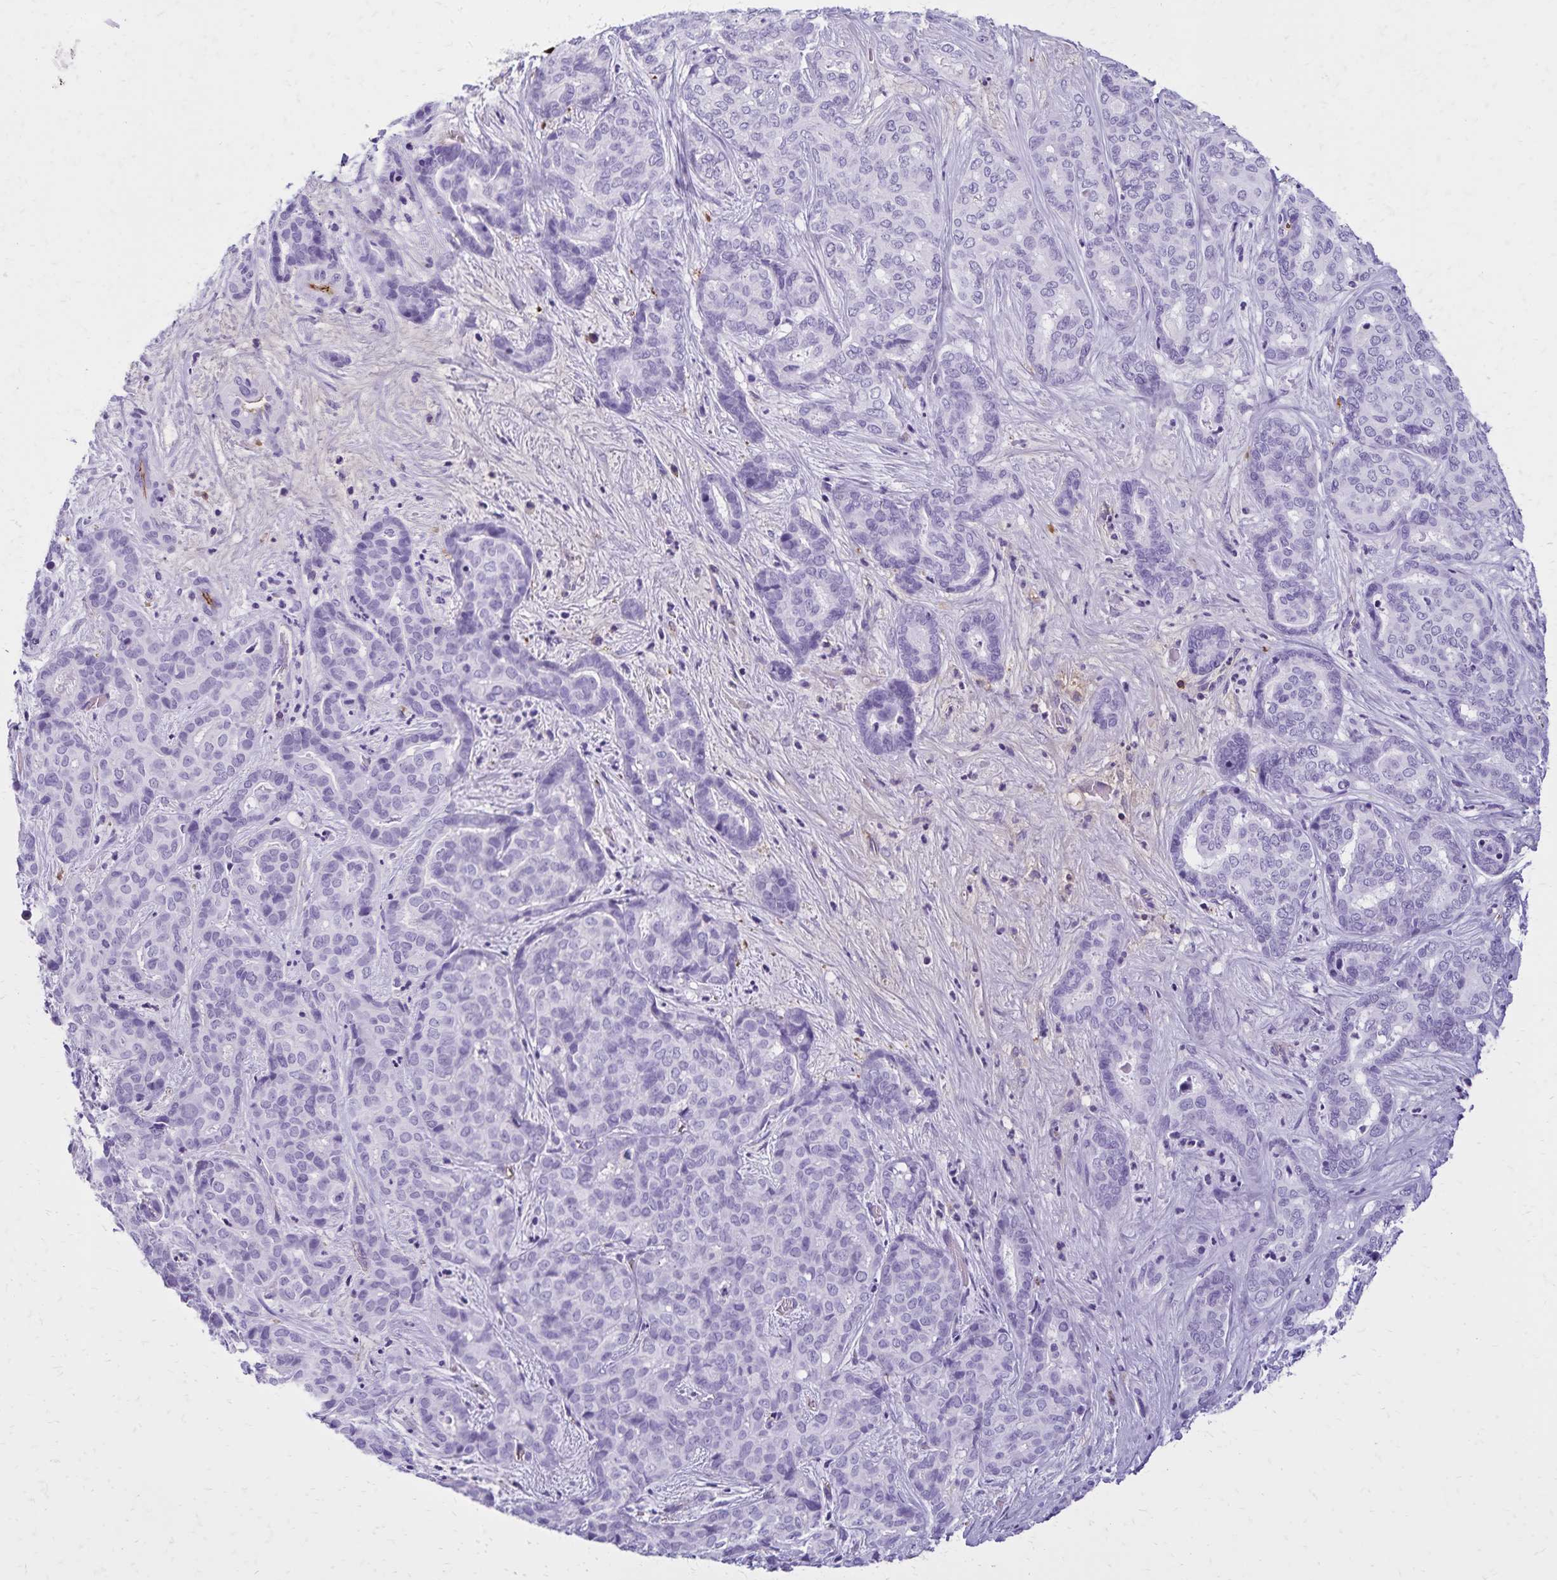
{"staining": {"intensity": "negative", "quantity": "none", "location": "none"}, "tissue": "liver cancer", "cell_type": "Tumor cells", "image_type": "cancer", "snomed": [{"axis": "morphology", "description": "Cholangiocarcinoma"}, {"axis": "topography", "description": "Liver"}], "caption": "Immunohistochemical staining of liver cancer (cholangiocarcinoma) exhibits no significant expression in tumor cells. The staining was performed using DAB to visualize the protein expression in brown, while the nuclei were stained in blue with hematoxylin (Magnification: 20x).", "gene": "CD27", "patient": {"sex": "female", "age": 64}}